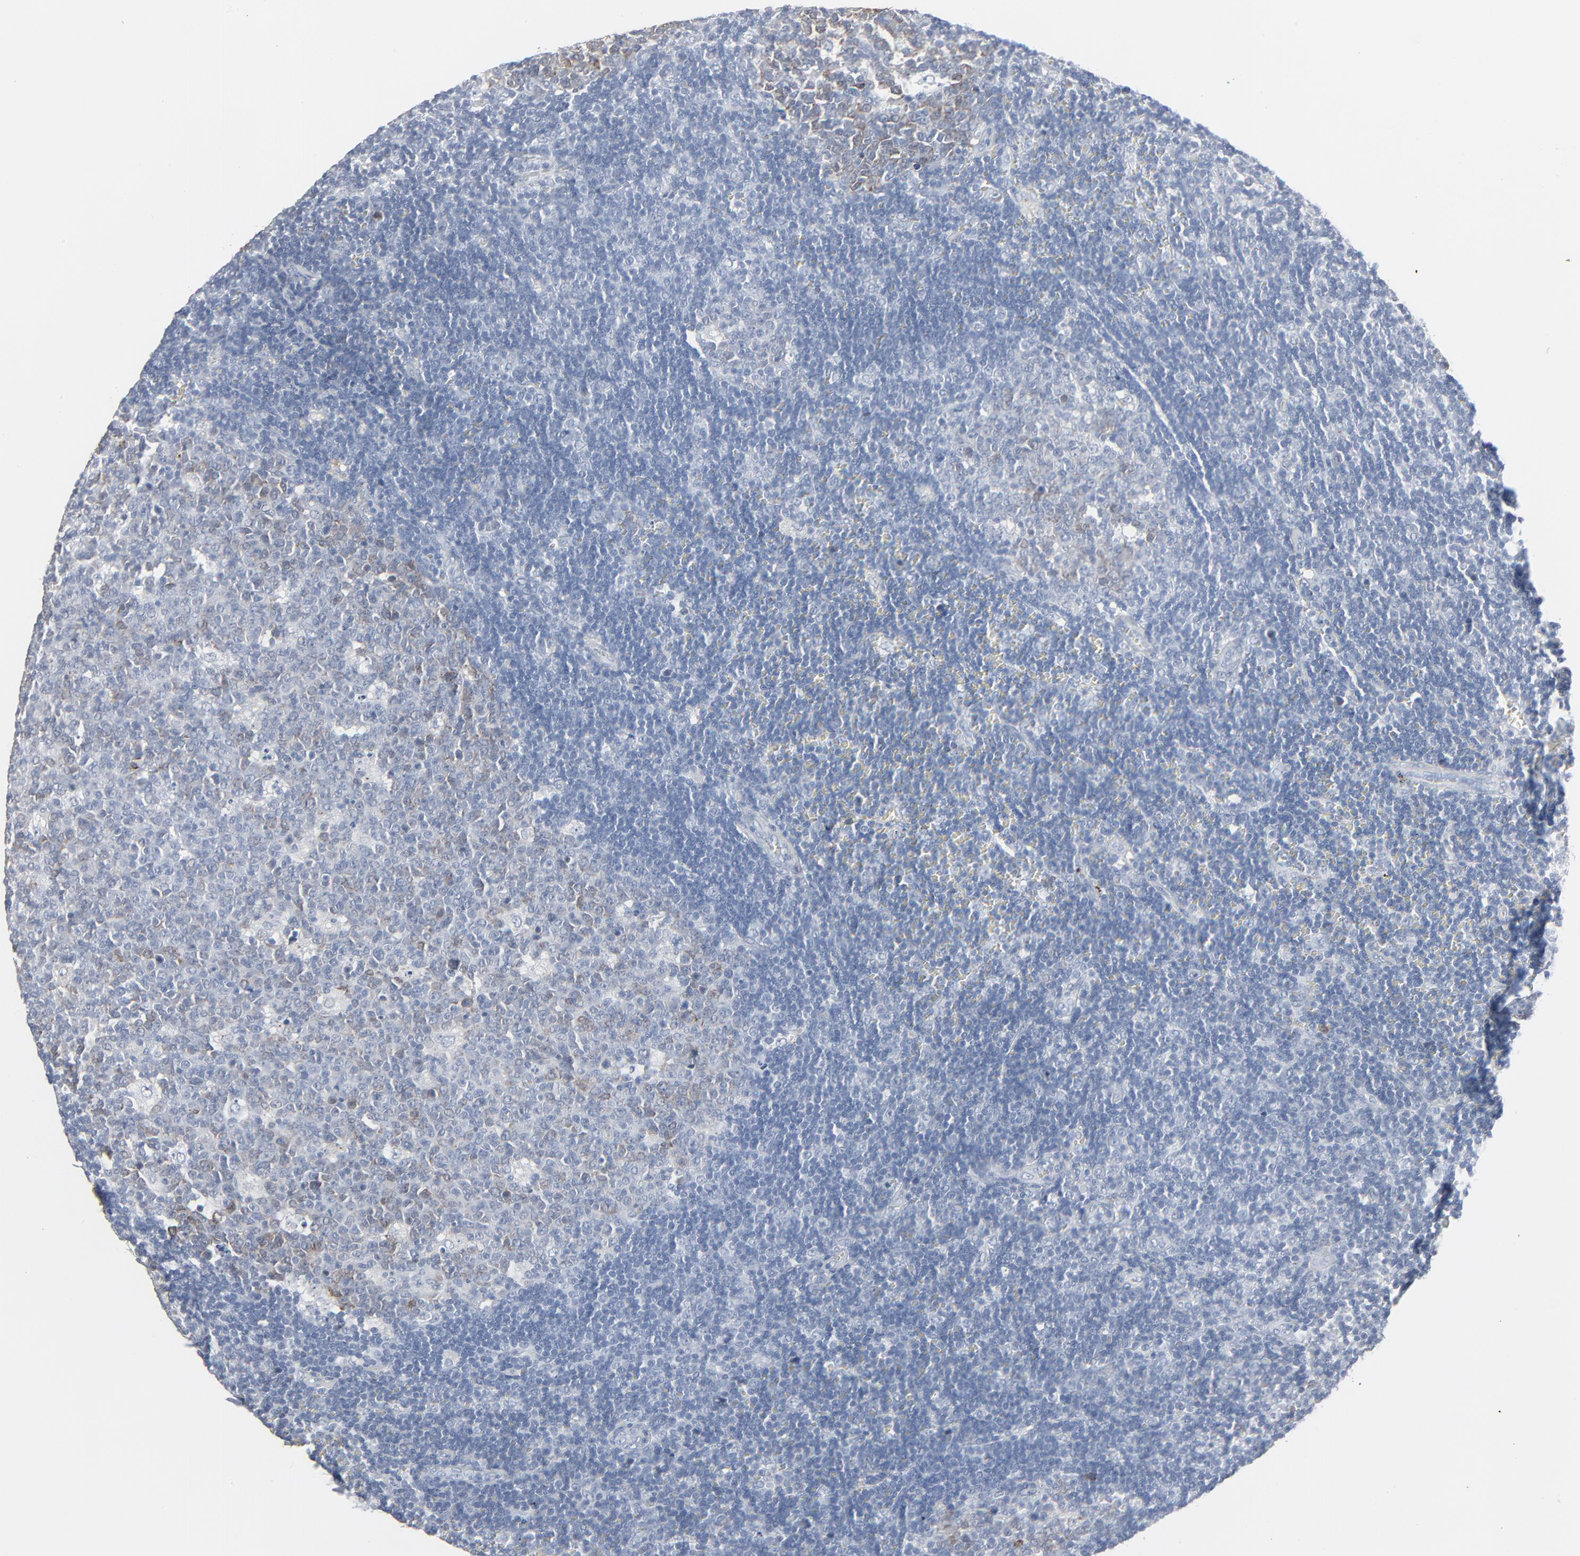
{"staining": {"intensity": "weak", "quantity": "<25%", "location": "cytoplasmic/membranous"}, "tissue": "lymph node", "cell_type": "Germinal center cells", "image_type": "normal", "snomed": [{"axis": "morphology", "description": "Normal tissue, NOS"}, {"axis": "topography", "description": "Lymph node"}, {"axis": "topography", "description": "Salivary gland"}], "caption": "IHC image of normal lymph node stained for a protein (brown), which reveals no staining in germinal center cells.", "gene": "PHGDH", "patient": {"sex": "male", "age": 8}}